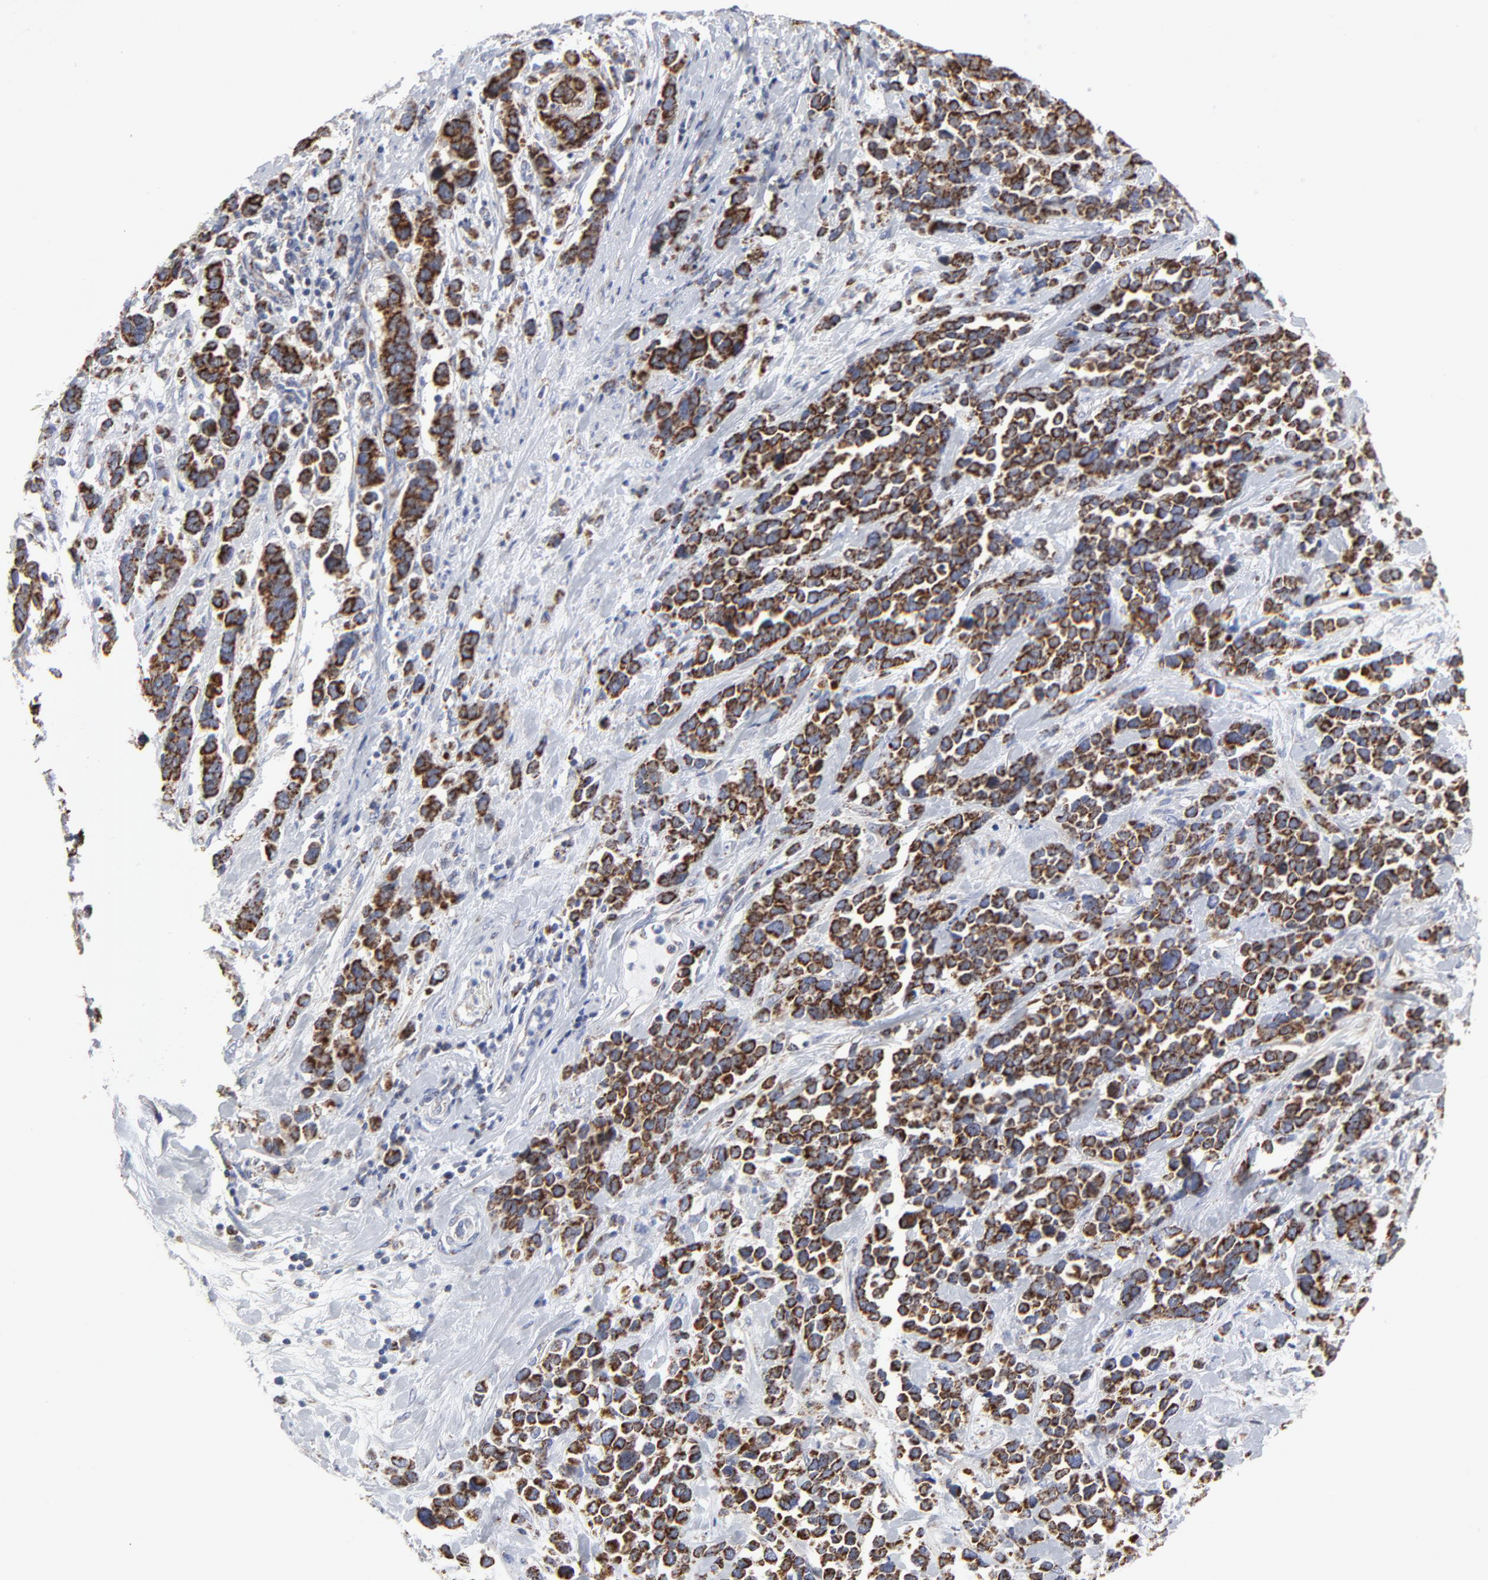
{"staining": {"intensity": "strong", "quantity": ">75%", "location": "cytoplasmic/membranous"}, "tissue": "stomach cancer", "cell_type": "Tumor cells", "image_type": "cancer", "snomed": [{"axis": "morphology", "description": "Adenocarcinoma, NOS"}, {"axis": "topography", "description": "Stomach, upper"}], "caption": "Immunohistochemical staining of stomach cancer reveals strong cytoplasmic/membranous protein positivity in about >75% of tumor cells.", "gene": "TXNRD2", "patient": {"sex": "male", "age": 71}}